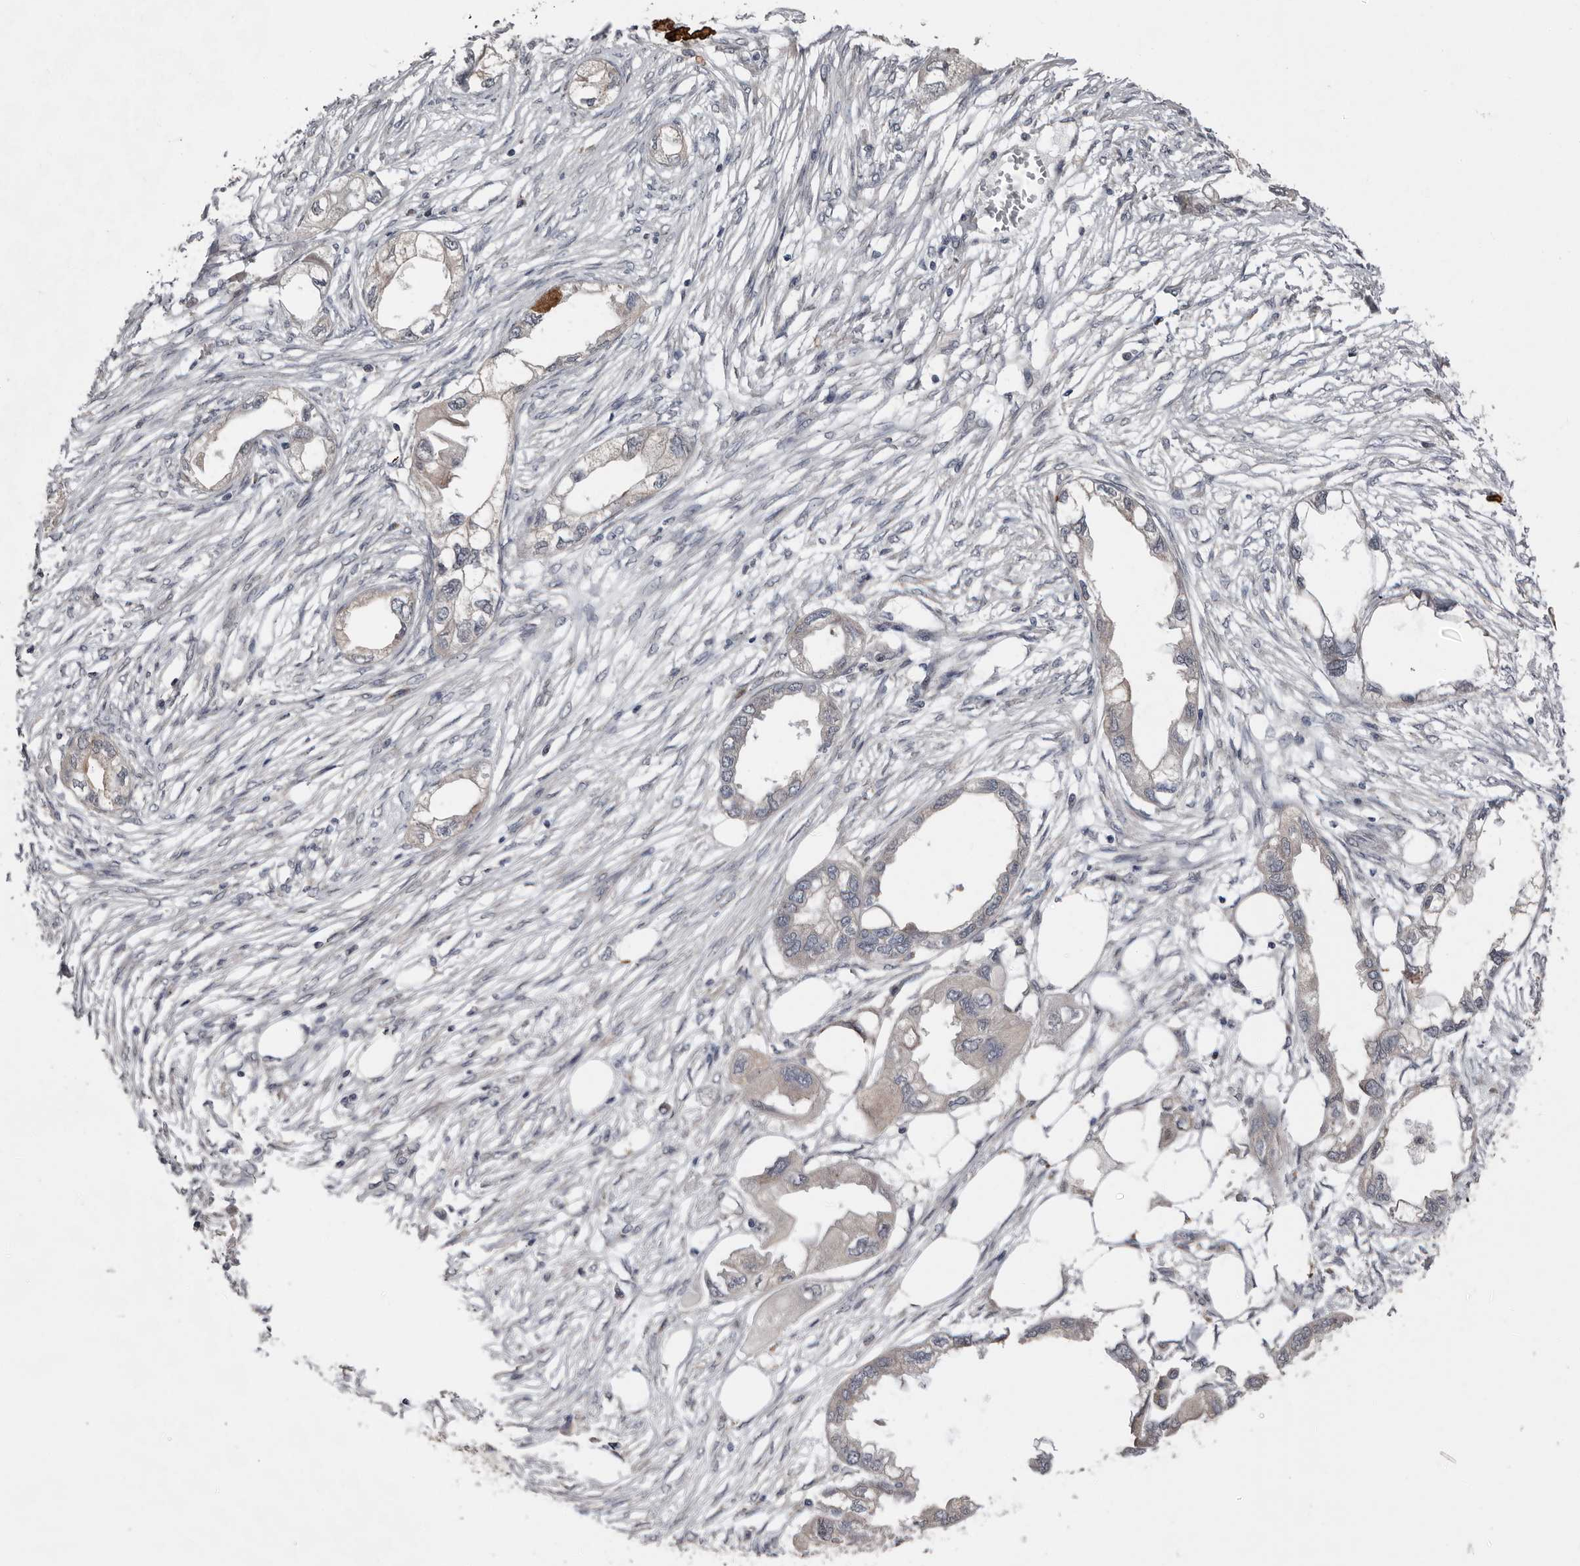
{"staining": {"intensity": "negative", "quantity": "none", "location": "none"}, "tissue": "endometrial cancer", "cell_type": "Tumor cells", "image_type": "cancer", "snomed": [{"axis": "morphology", "description": "Adenocarcinoma, NOS"}, {"axis": "morphology", "description": "Adenocarcinoma, metastatic, NOS"}, {"axis": "topography", "description": "Adipose tissue"}, {"axis": "topography", "description": "Endometrium"}], "caption": "The photomicrograph displays no staining of tumor cells in adenocarcinoma (endometrial).", "gene": "CHML", "patient": {"sex": "female", "age": 67}}